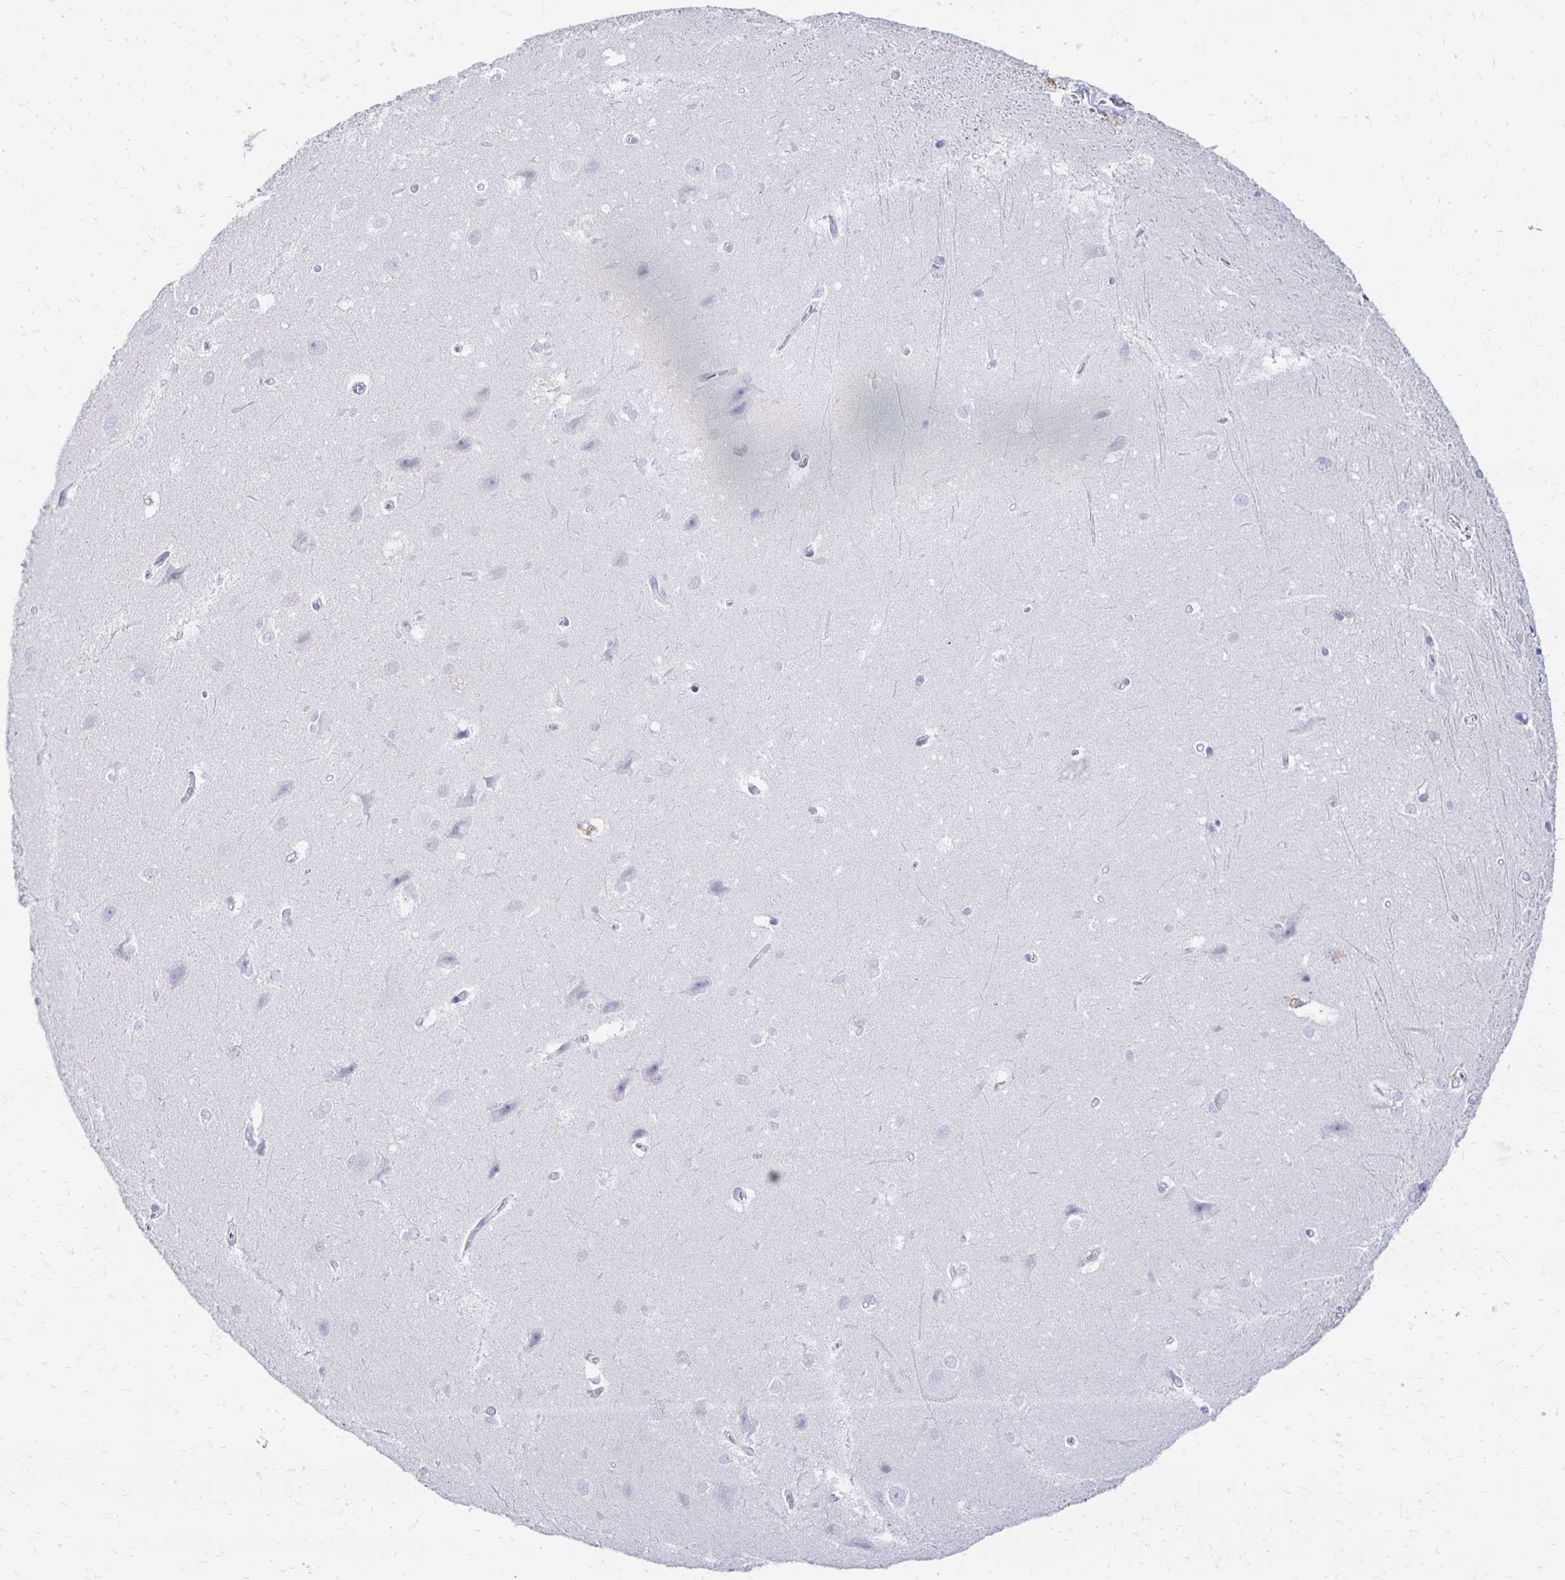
{"staining": {"intensity": "negative", "quantity": "none", "location": "none"}, "tissue": "hippocampus", "cell_type": "Glial cells", "image_type": "normal", "snomed": [{"axis": "morphology", "description": "Normal tissue, NOS"}, {"axis": "topography", "description": "Cerebral cortex"}, {"axis": "topography", "description": "Hippocampus"}], "caption": "This is a photomicrograph of immunohistochemistry (IHC) staining of normal hippocampus, which shows no staining in glial cells.", "gene": "RYR1", "patient": {"sex": "female", "age": 19}}